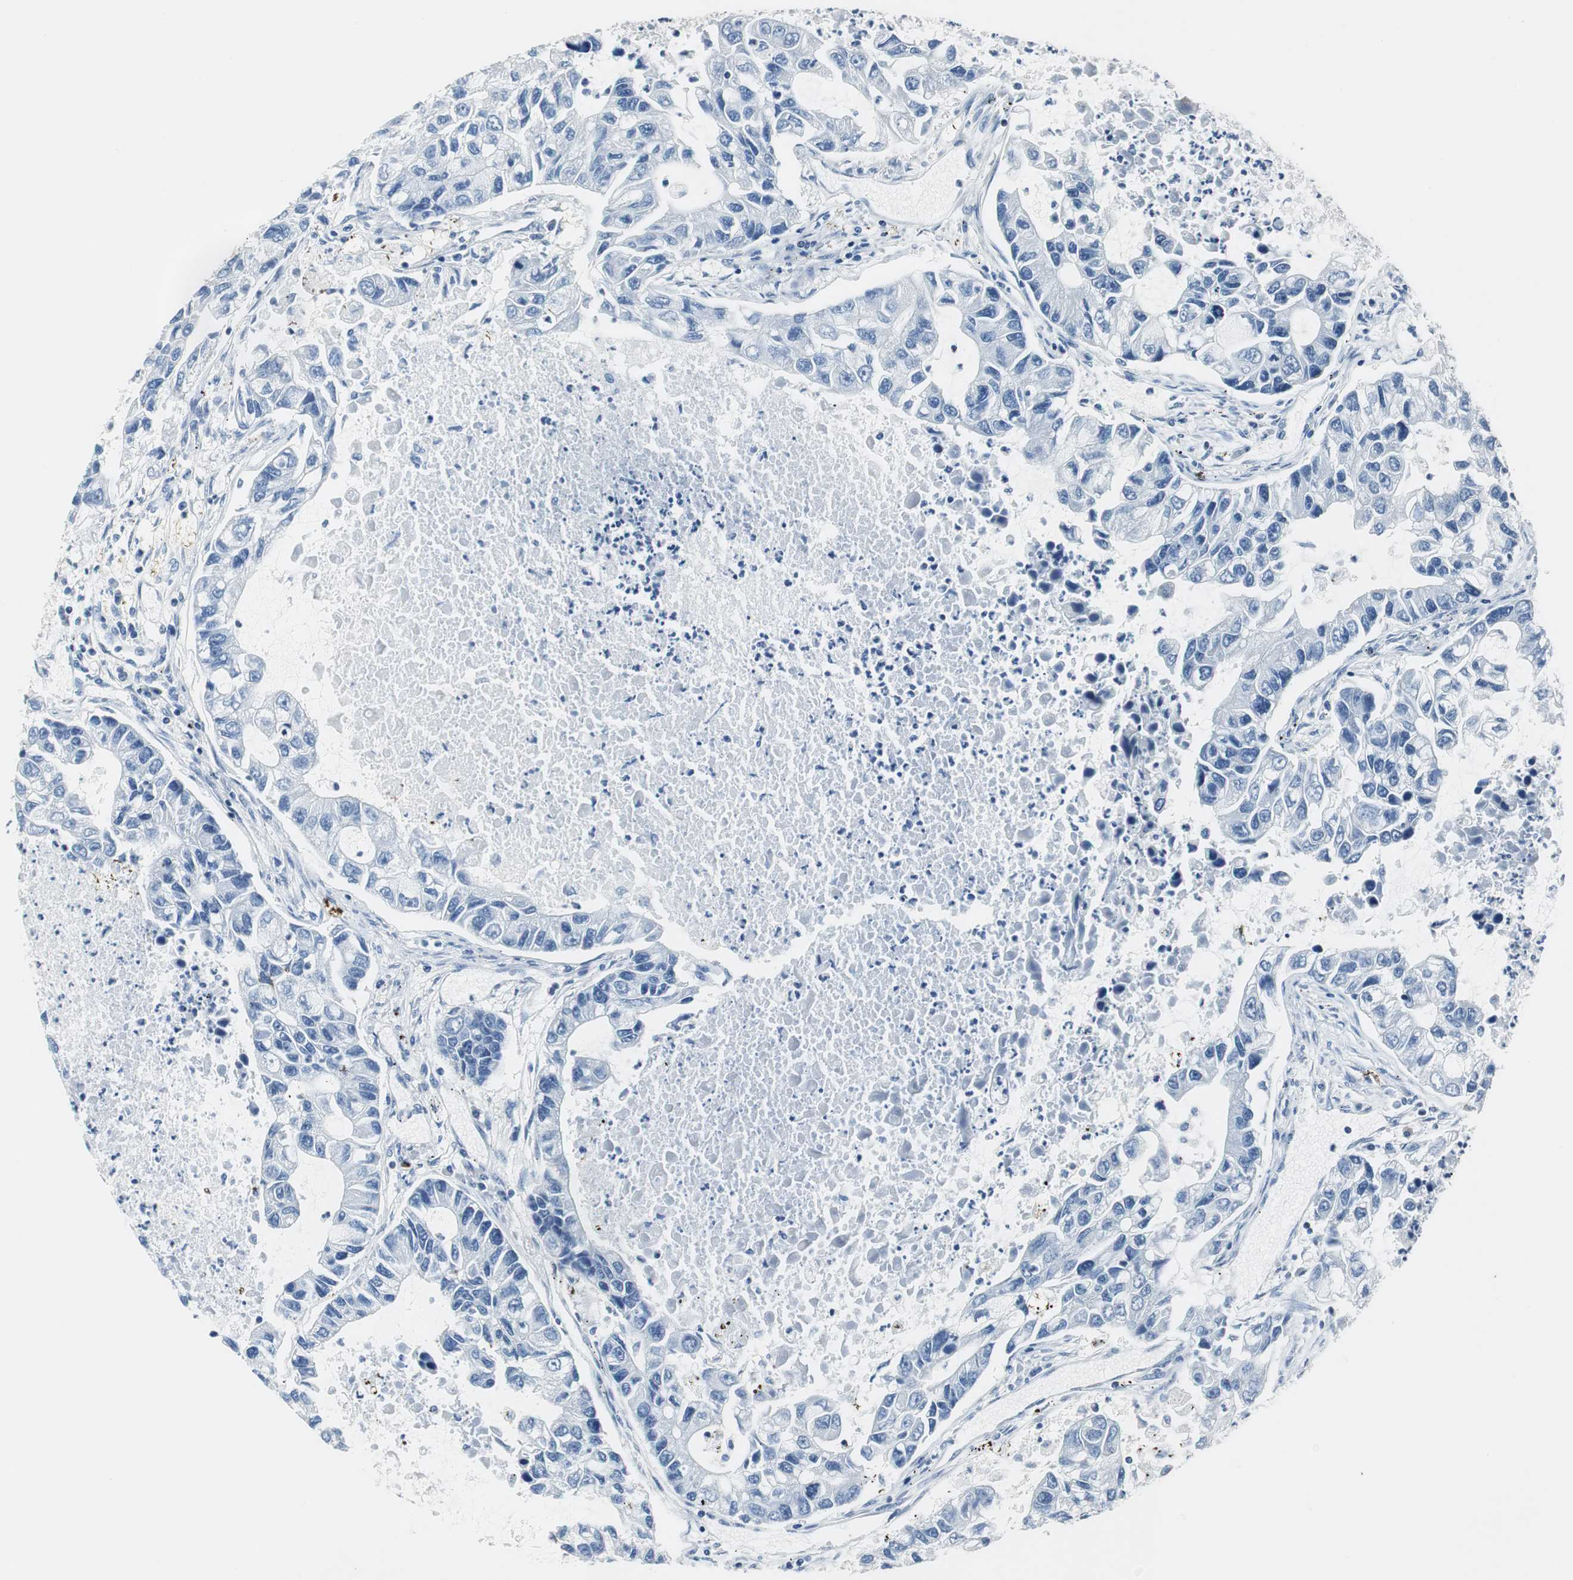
{"staining": {"intensity": "negative", "quantity": "none", "location": "none"}, "tissue": "lung cancer", "cell_type": "Tumor cells", "image_type": "cancer", "snomed": [{"axis": "morphology", "description": "Adenocarcinoma, NOS"}, {"axis": "topography", "description": "Lung"}], "caption": "Protein analysis of lung adenocarcinoma displays no significant expression in tumor cells. (DAB IHC with hematoxylin counter stain).", "gene": "HCFC2", "patient": {"sex": "female", "age": 51}}